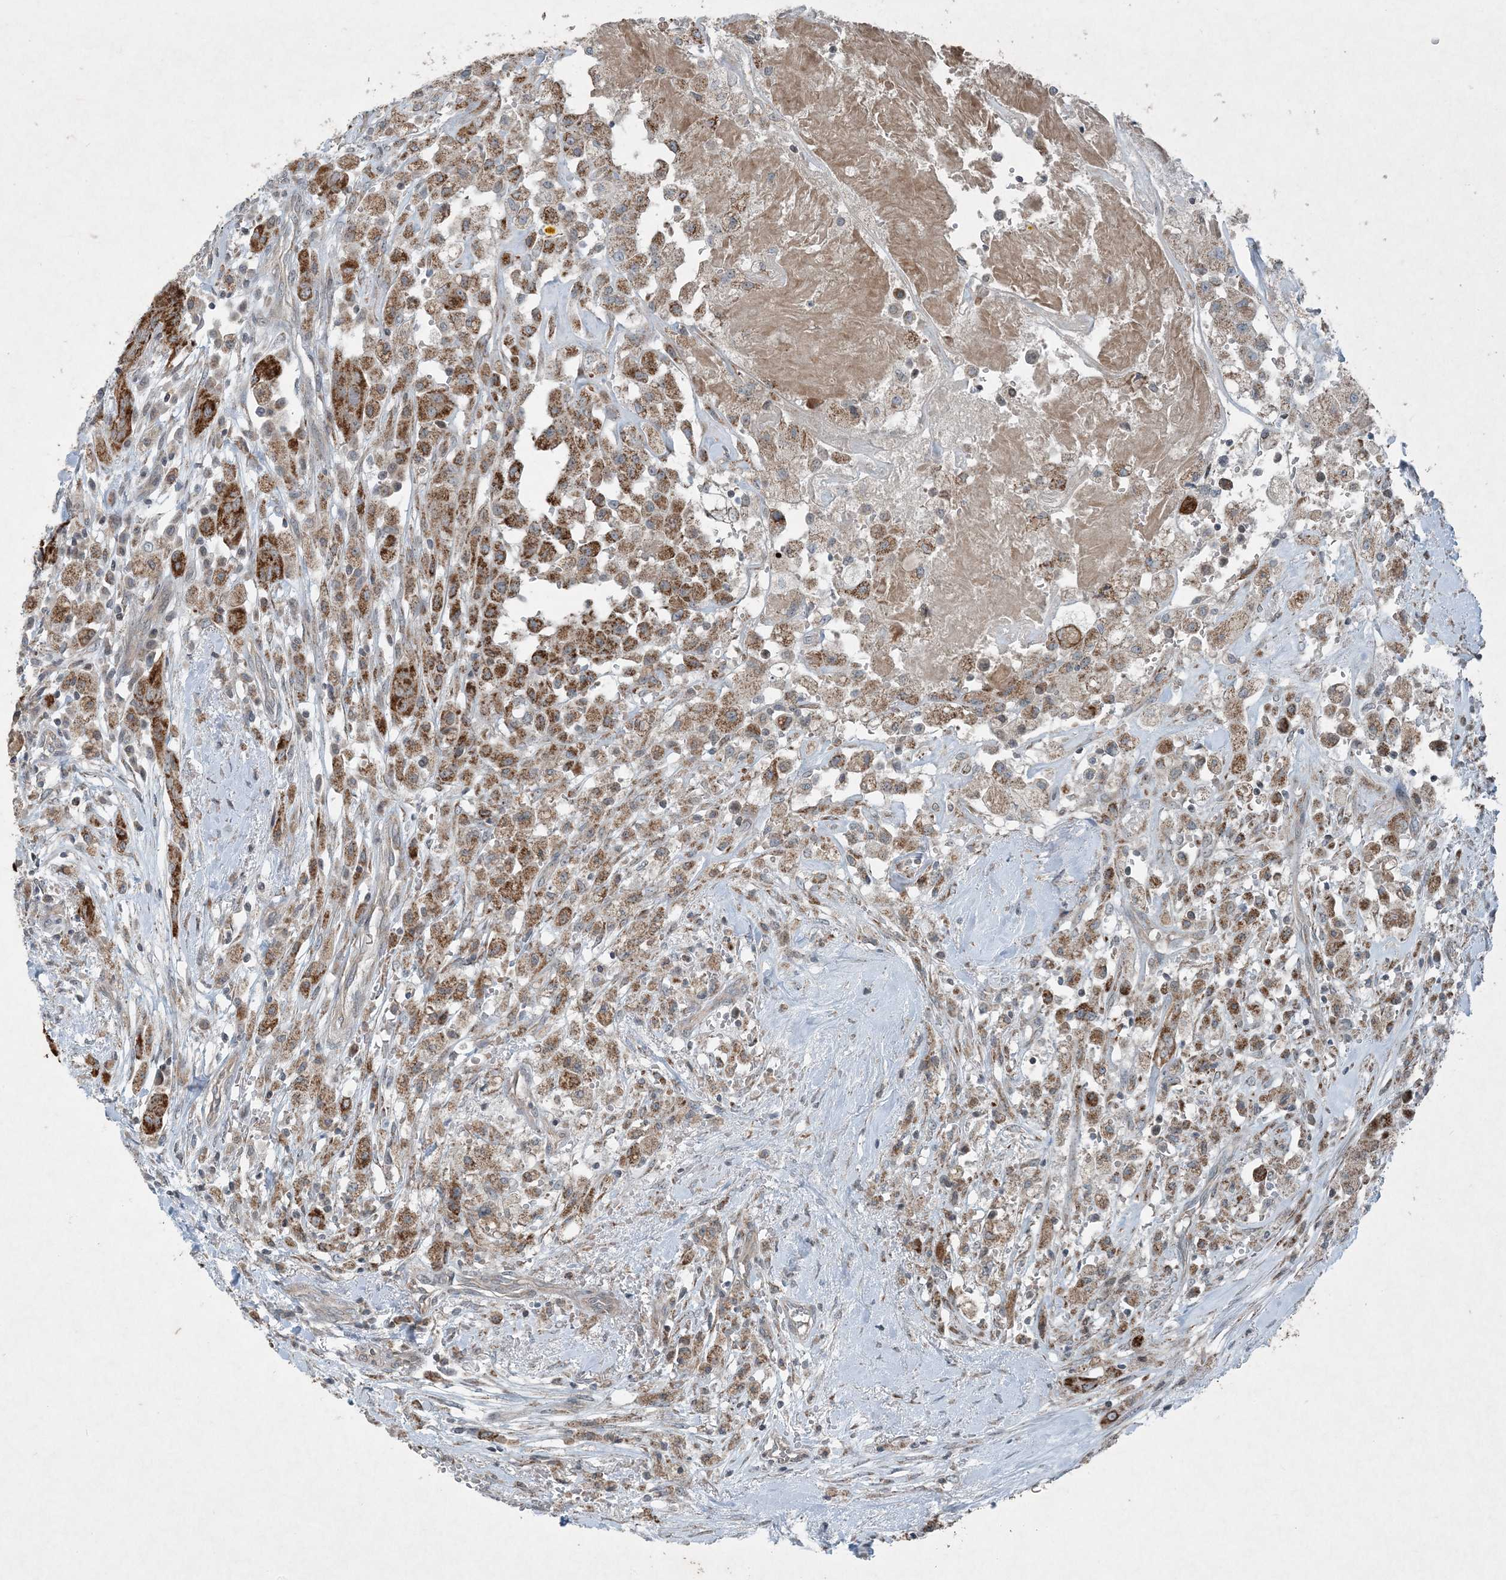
{"staining": {"intensity": "strong", "quantity": ">75%", "location": "cytoplasmic/membranous"}, "tissue": "thyroid cancer", "cell_type": "Tumor cells", "image_type": "cancer", "snomed": [{"axis": "morphology", "description": "Papillary adenocarcinoma, NOS"}, {"axis": "topography", "description": "Thyroid gland"}], "caption": "Immunohistochemical staining of thyroid cancer (papillary adenocarcinoma) shows high levels of strong cytoplasmic/membranous protein staining in about >75% of tumor cells.", "gene": "PC", "patient": {"sex": "female", "age": 59}}